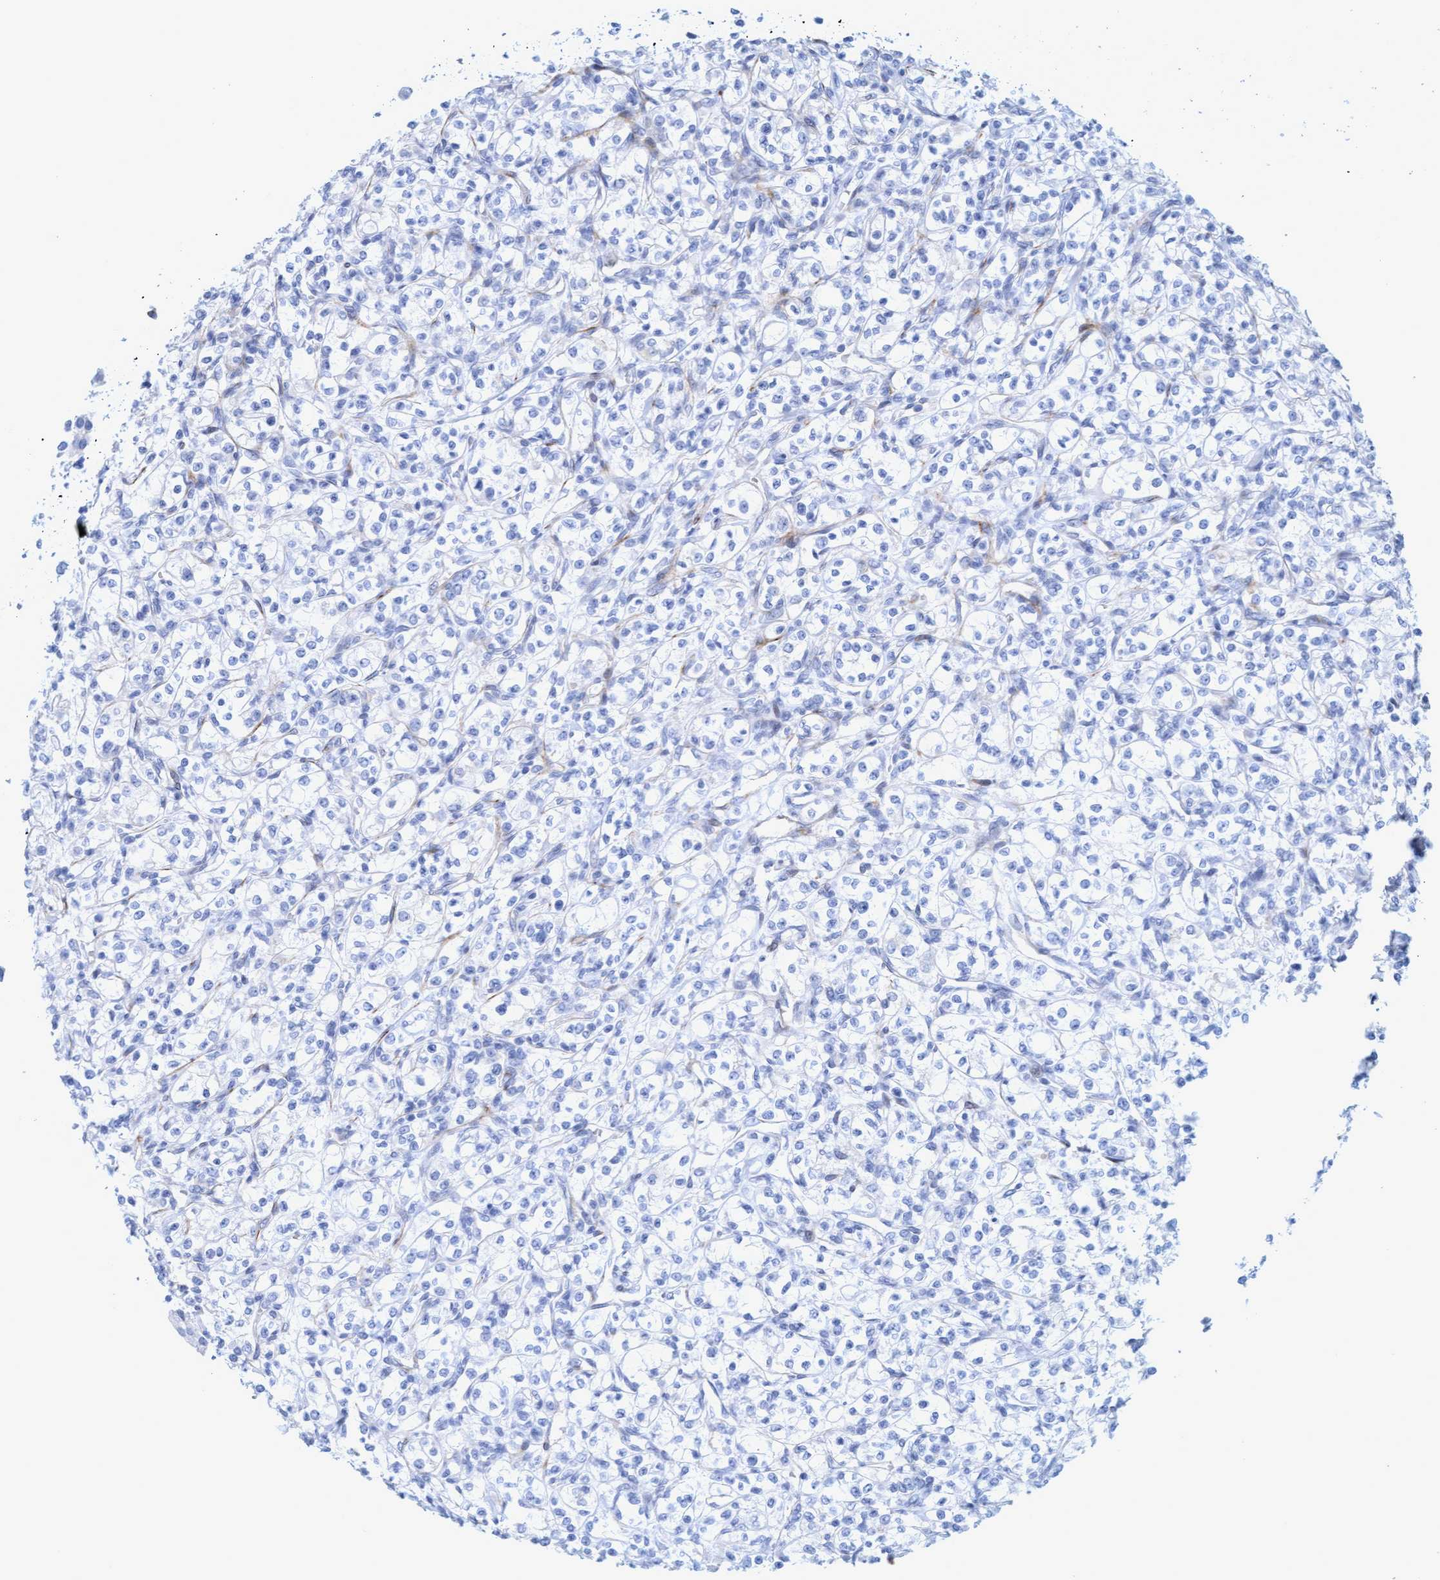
{"staining": {"intensity": "negative", "quantity": "none", "location": "none"}, "tissue": "renal cancer", "cell_type": "Tumor cells", "image_type": "cancer", "snomed": [{"axis": "morphology", "description": "Adenocarcinoma, NOS"}, {"axis": "topography", "description": "Kidney"}], "caption": "High magnification brightfield microscopy of renal cancer (adenocarcinoma) stained with DAB (brown) and counterstained with hematoxylin (blue): tumor cells show no significant expression.", "gene": "MTFR1", "patient": {"sex": "male", "age": 77}}